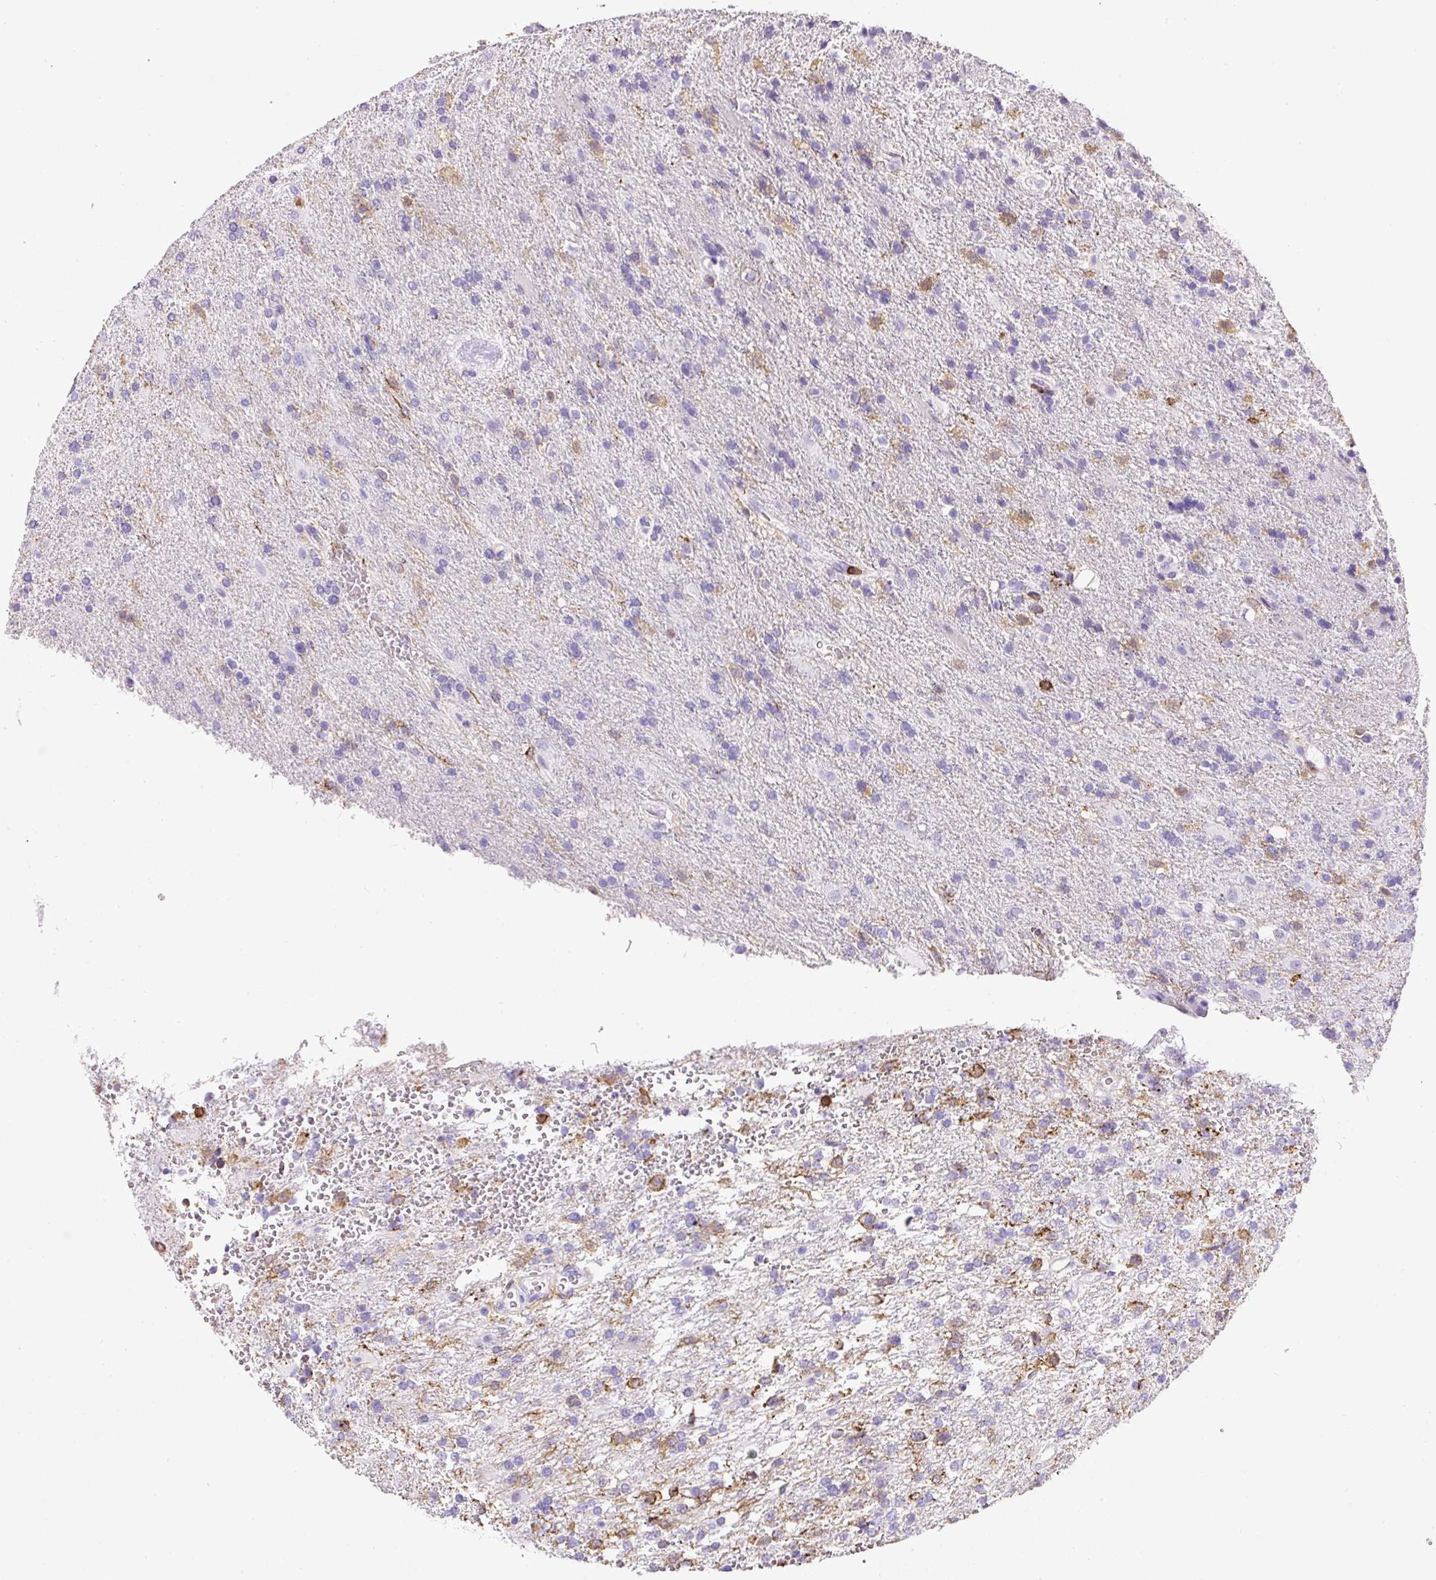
{"staining": {"intensity": "negative", "quantity": "none", "location": "none"}, "tissue": "glioma", "cell_type": "Tumor cells", "image_type": "cancer", "snomed": [{"axis": "morphology", "description": "Glioma, malignant, High grade"}, {"axis": "topography", "description": "Brain"}], "caption": "This is an immunohistochemistry (IHC) micrograph of human glioma. There is no positivity in tumor cells.", "gene": "FAM228B", "patient": {"sex": "male", "age": 56}}